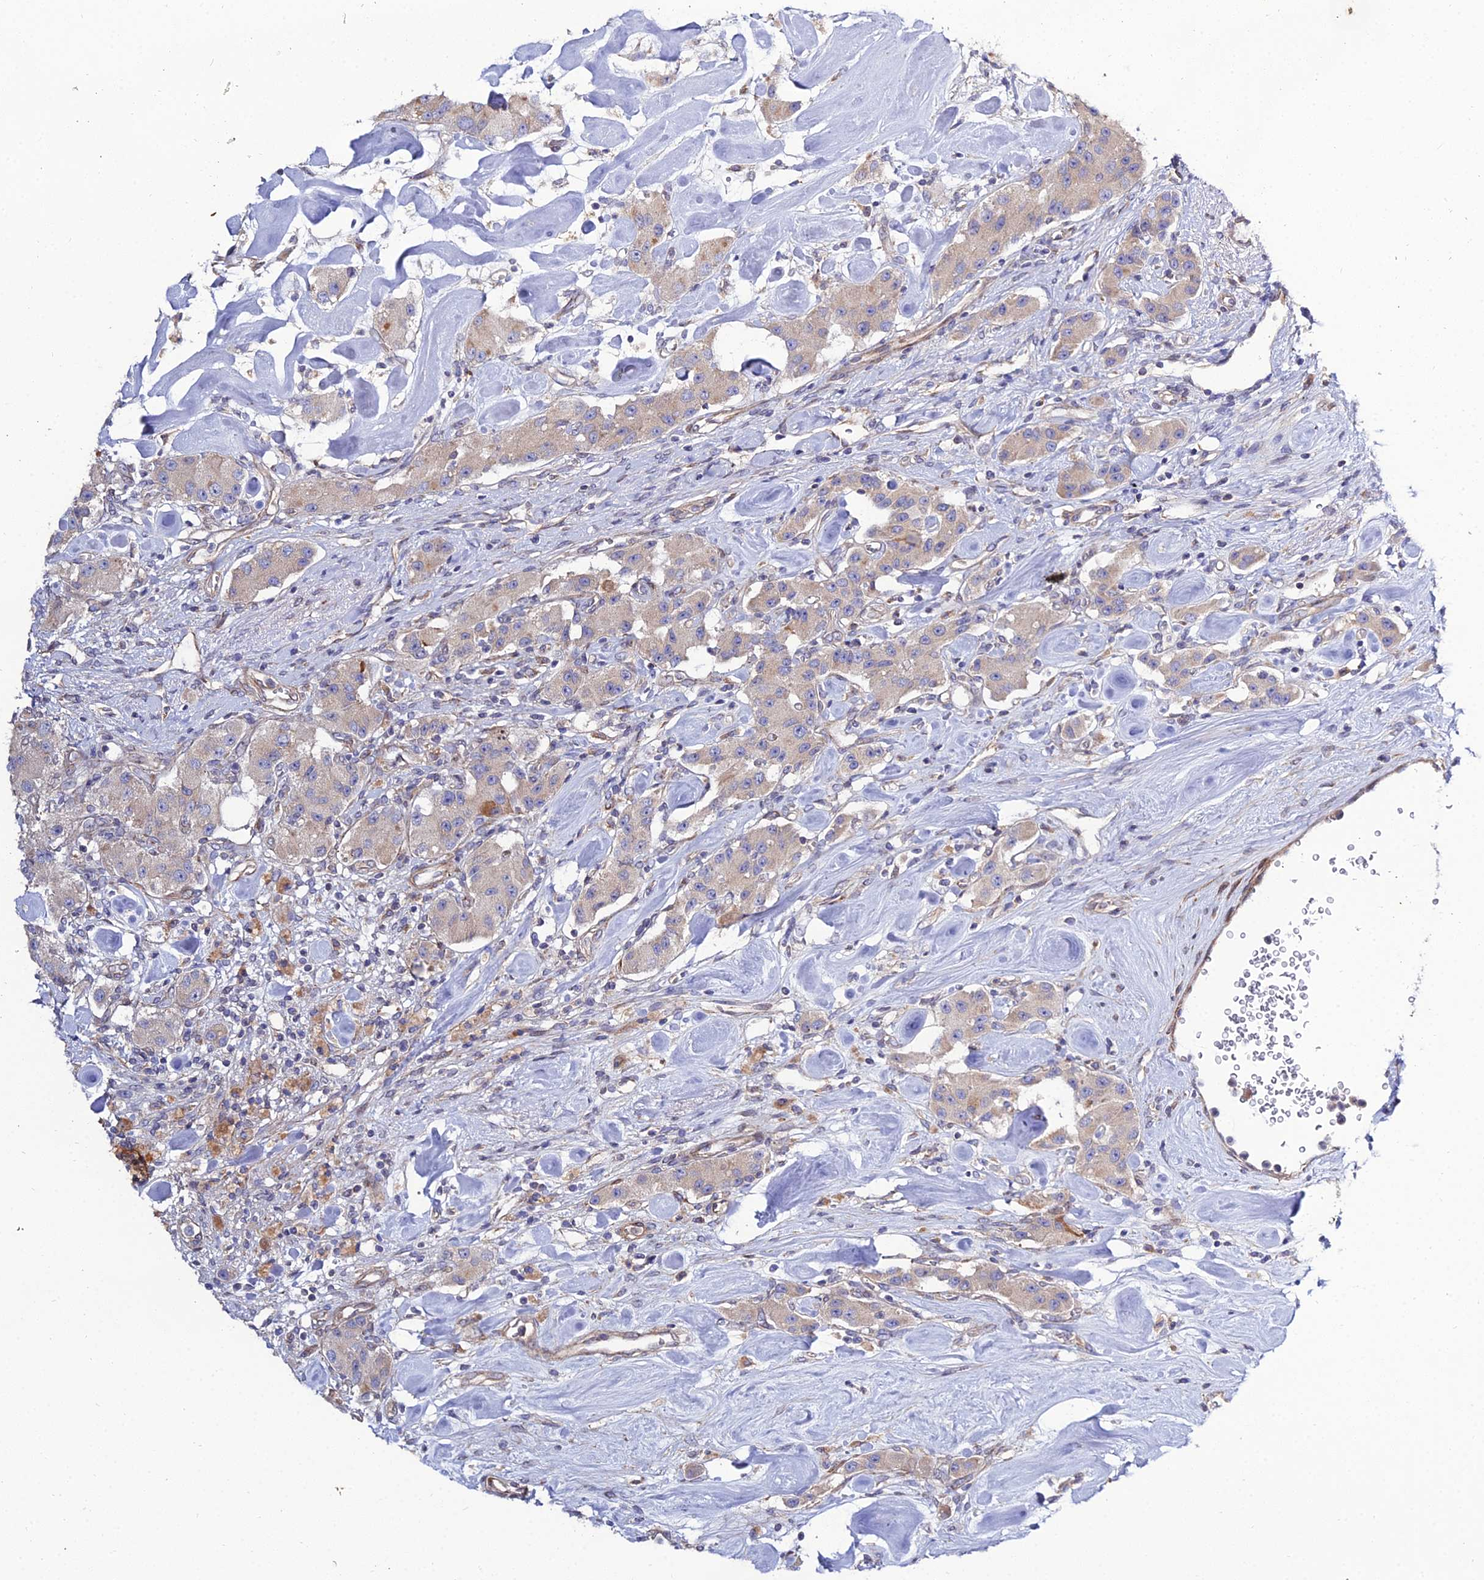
{"staining": {"intensity": "weak", "quantity": "<25%", "location": "cytoplasmic/membranous"}, "tissue": "carcinoid", "cell_type": "Tumor cells", "image_type": "cancer", "snomed": [{"axis": "morphology", "description": "Carcinoid, malignant, NOS"}, {"axis": "topography", "description": "Pancreas"}], "caption": "An IHC image of carcinoid (malignant) is shown. There is no staining in tumor cells of carcinoid (malignant).", "gene": "ARL6IP1", "patient": {"sex": "male", "age": 41}}